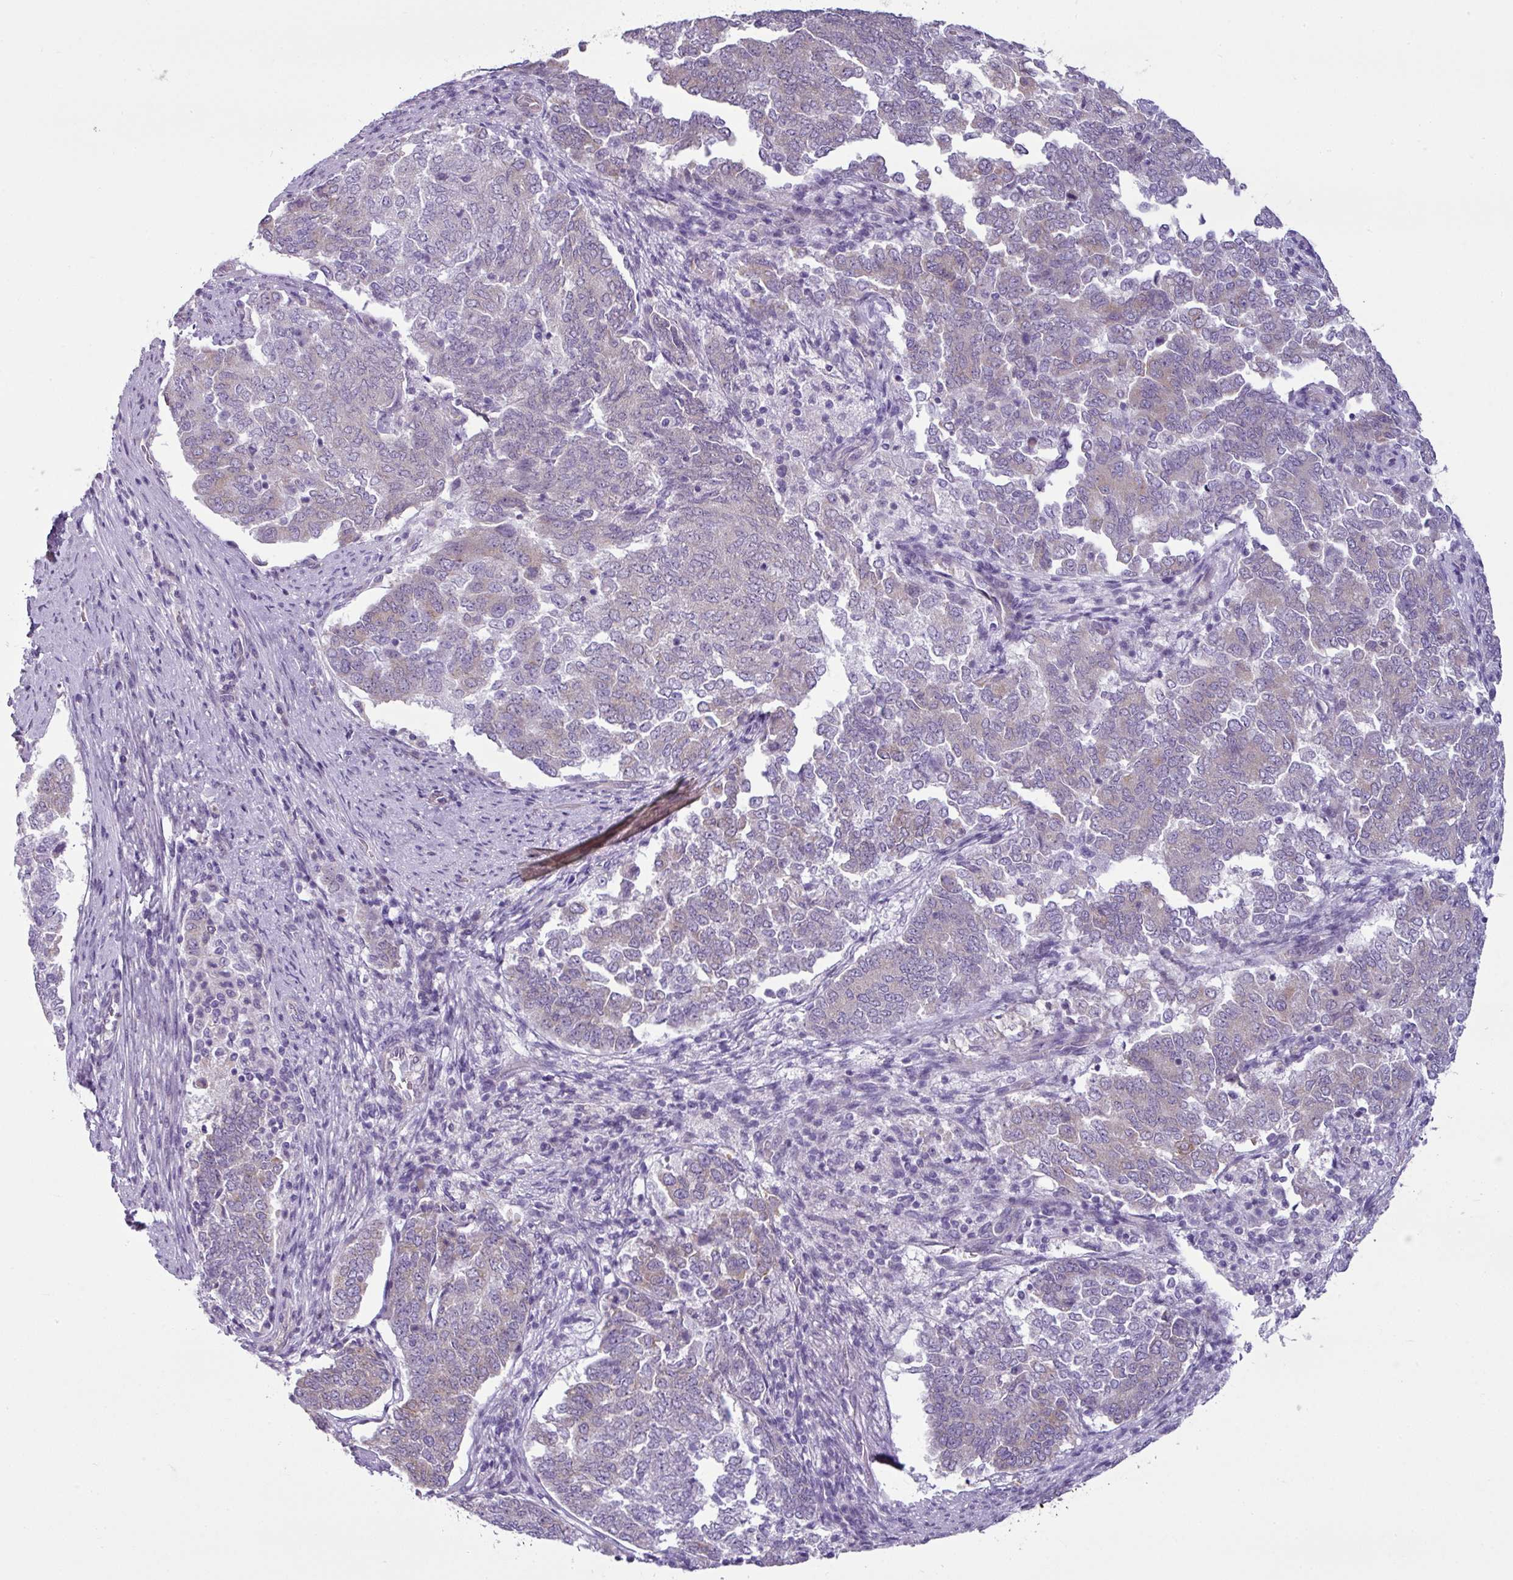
{"staining": {"intensity": "weak", "quantity": "<25%", "location": "cytoplasmic/membranous"}, "tissue": "endometrial cancer", "cell_type": "Tumor cells", "image_type": "cancer", "snomed": [{"axis": "morphology", "description": "Adenocarcinoma, NOS"}, {"axis": "topography", "description": "Endometrium"}], "caption": "This is an immunohistochemistry photomicrograph of adenocarcinoma (endometrial). There is no positivity in tumor cells.", "gene": "TOR1AIP2", "patient": {"sex": "female", "age": 80}}